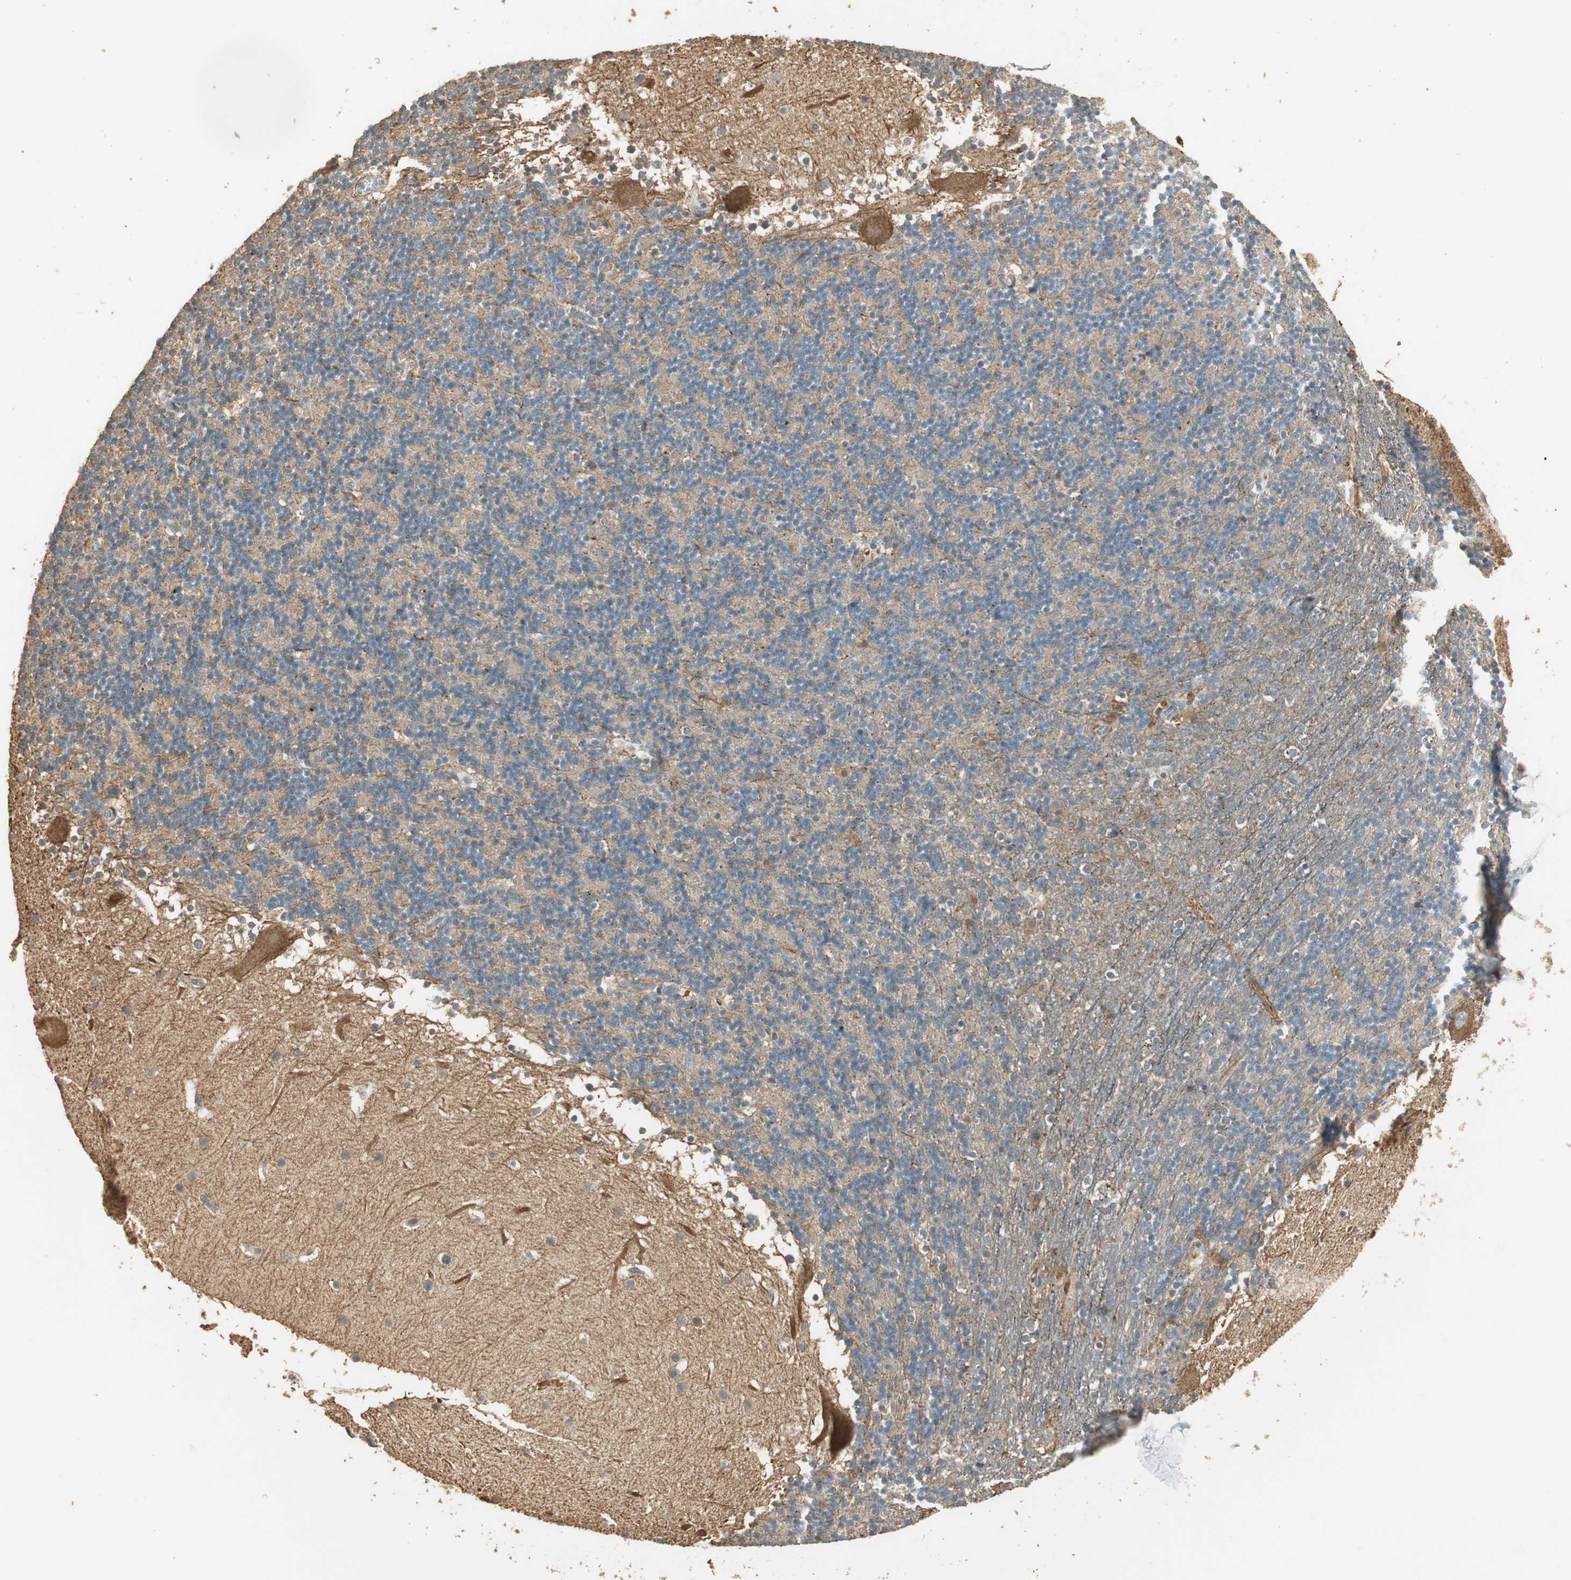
{"staining": {"intensity": "weak", "quantity": ">75%", "location": "cytoplasmic/membranous"}, "tissue": "cerebellum", "cell_type": "Cells in granular layer", "image_type": "normal", "snomed": [{"axis": "morphology", "description": "Normal tissue, NOS"}, {"axis": "topography", "description": "Cerebellum"}], "caption": "Immunohistochemistry of unremarkable cerebellum exhibits low levels of weak cytoplasmic/membranous positivity in approximately >75% of cells in granular layer.", "gene": "USP2", "patient": {"sex": "male", "age": 45}}